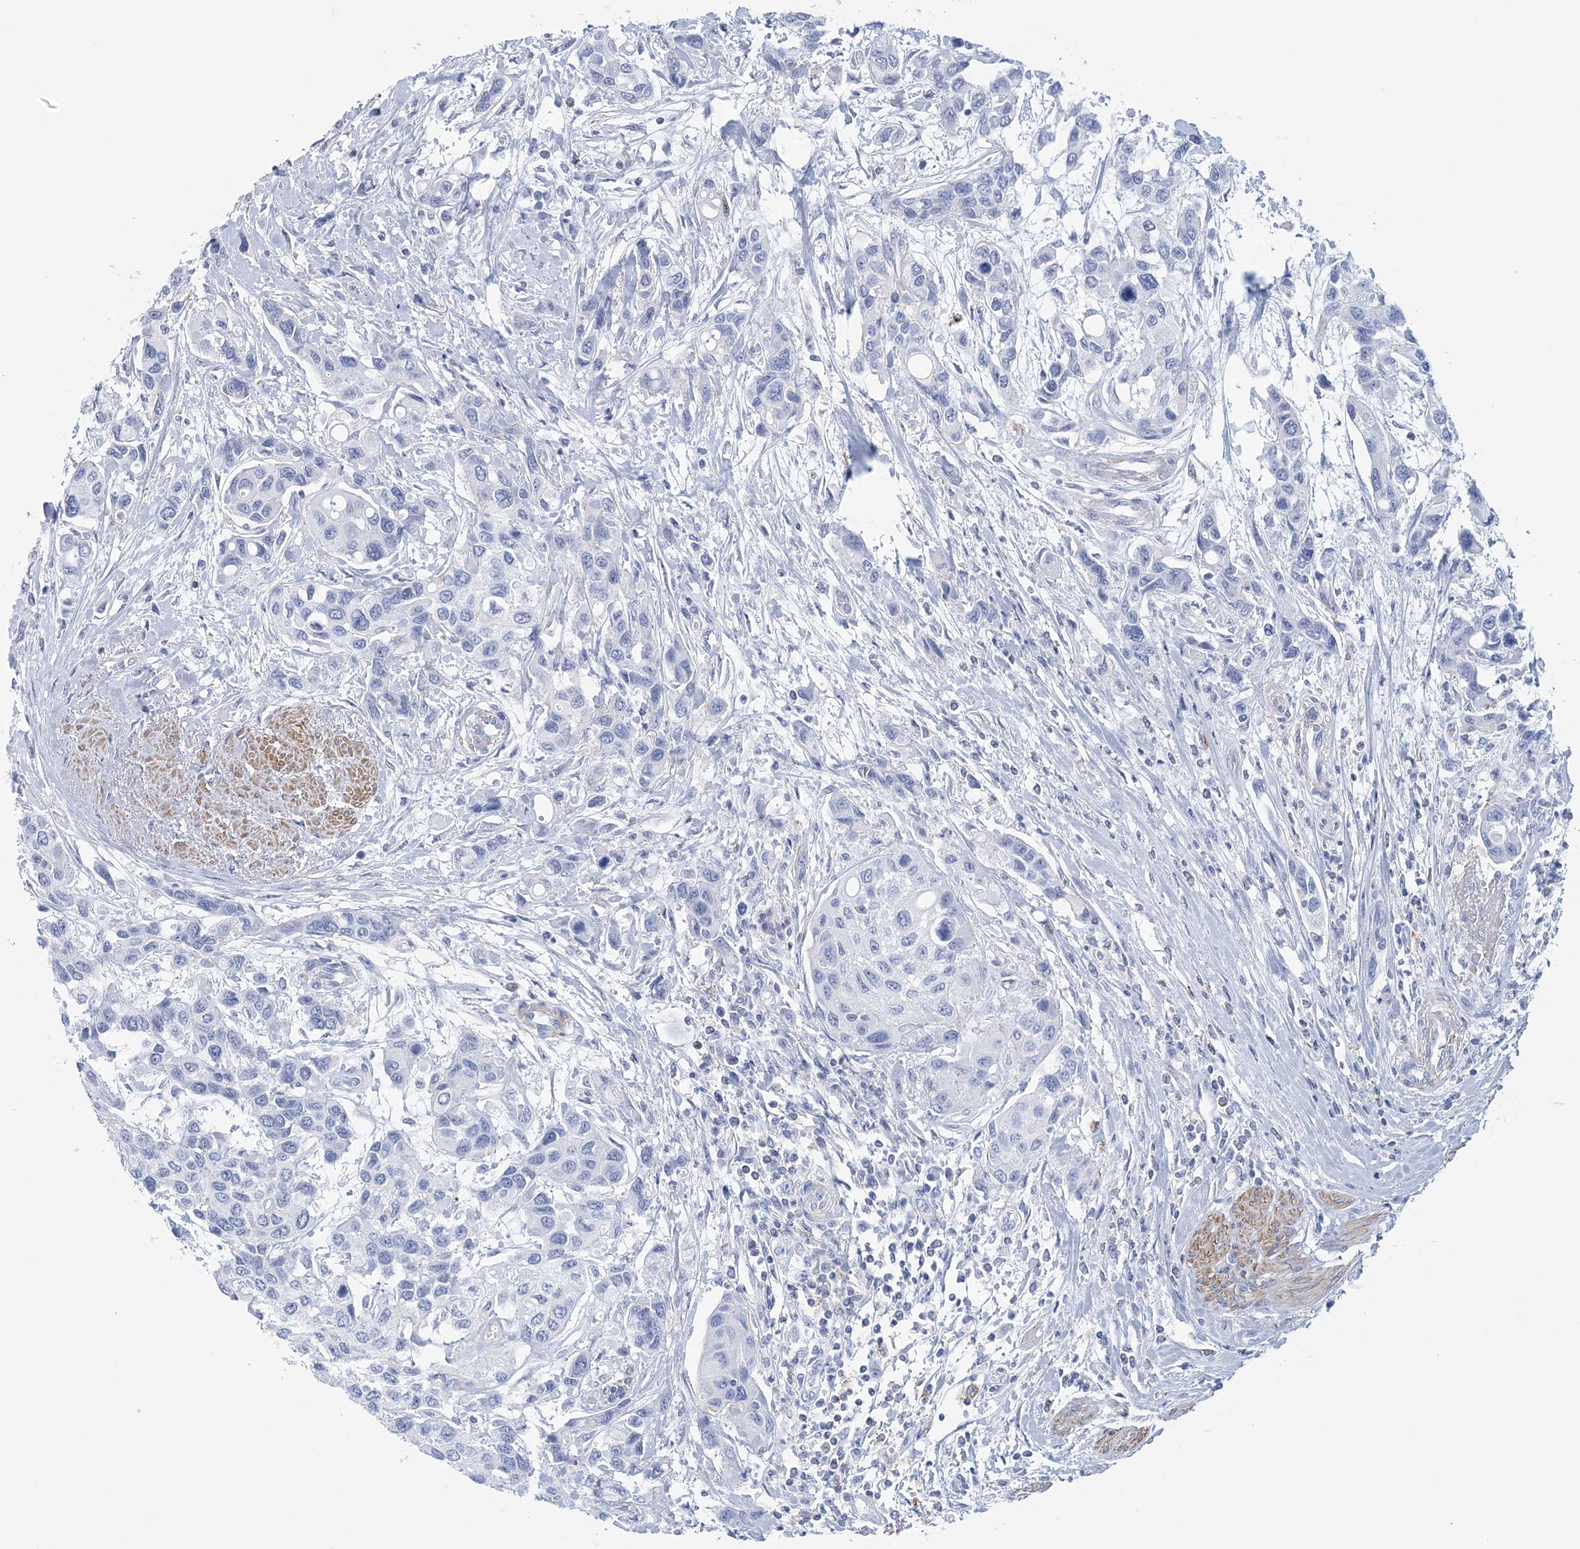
{"staining": {"intensity": "negative", "quantity": "none", "location": "none"}, "tissue": "urothelial cancer", "cell_type": "Tumor cells", "image_type": "cancer", "snomed": [{"axis": "morphology", "description": "Normal tissue, NOS"}, {"axis": "morphology", "description": "Urothelial carcinoma, High grade"}, {"axis": "topography", "description": "Vascular tissue"}, {"axis": "topography", "description": "Urinary bladder"}], "caption": "Immunohistochemistry of high-grade urothelial carcinoma exhibits no staining in tumor cells.", "gene": "C11orf21", "patient": {"sex": "female", "age": 56}}